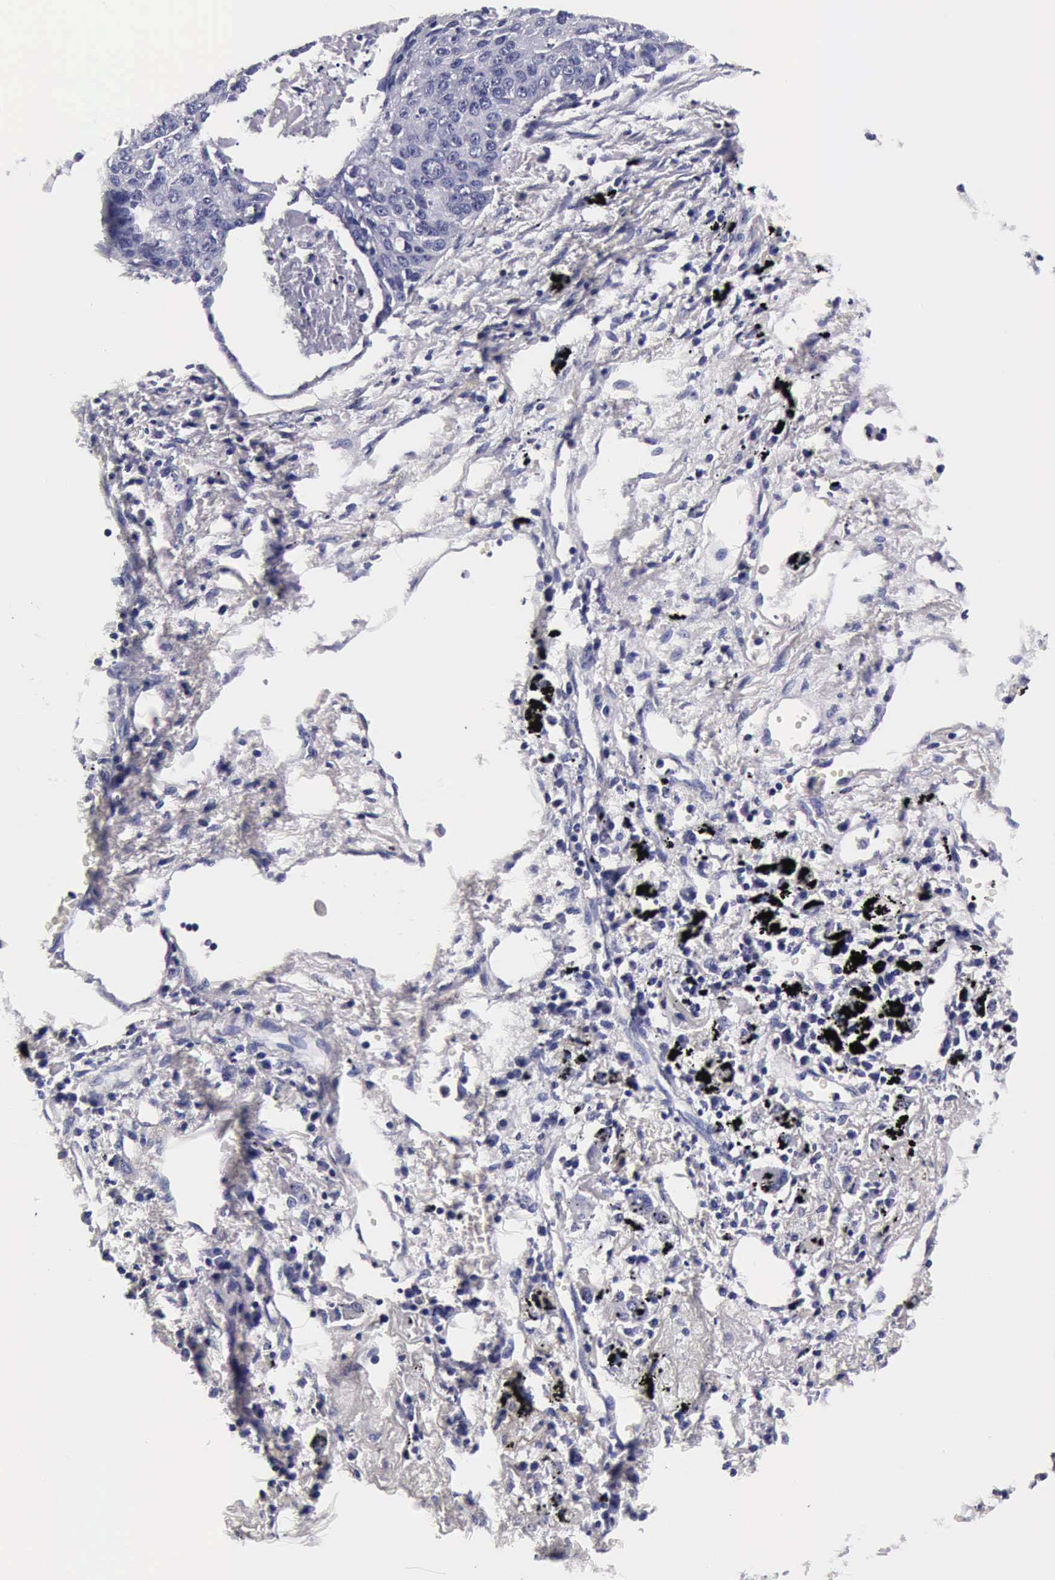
{"staining": {"intensity": "negative", "quantity": "none", "location": "none"}, "tissue": "lung cancer", "cell_type": "Tumor cells", "image_type": "cancer", "snomed": [{"axis": "morphology", "description": "Squamous cell carcinoma, NOS"}, {"axis": "topography", "description": "Lung"}], "caption": "Immunohistochemistry (IHC) of squamous cell carcinoma (lung) shows no positivity in tumor cells.", "gene": "IAPP", "patient": {"sex": "male", "age": 71}}